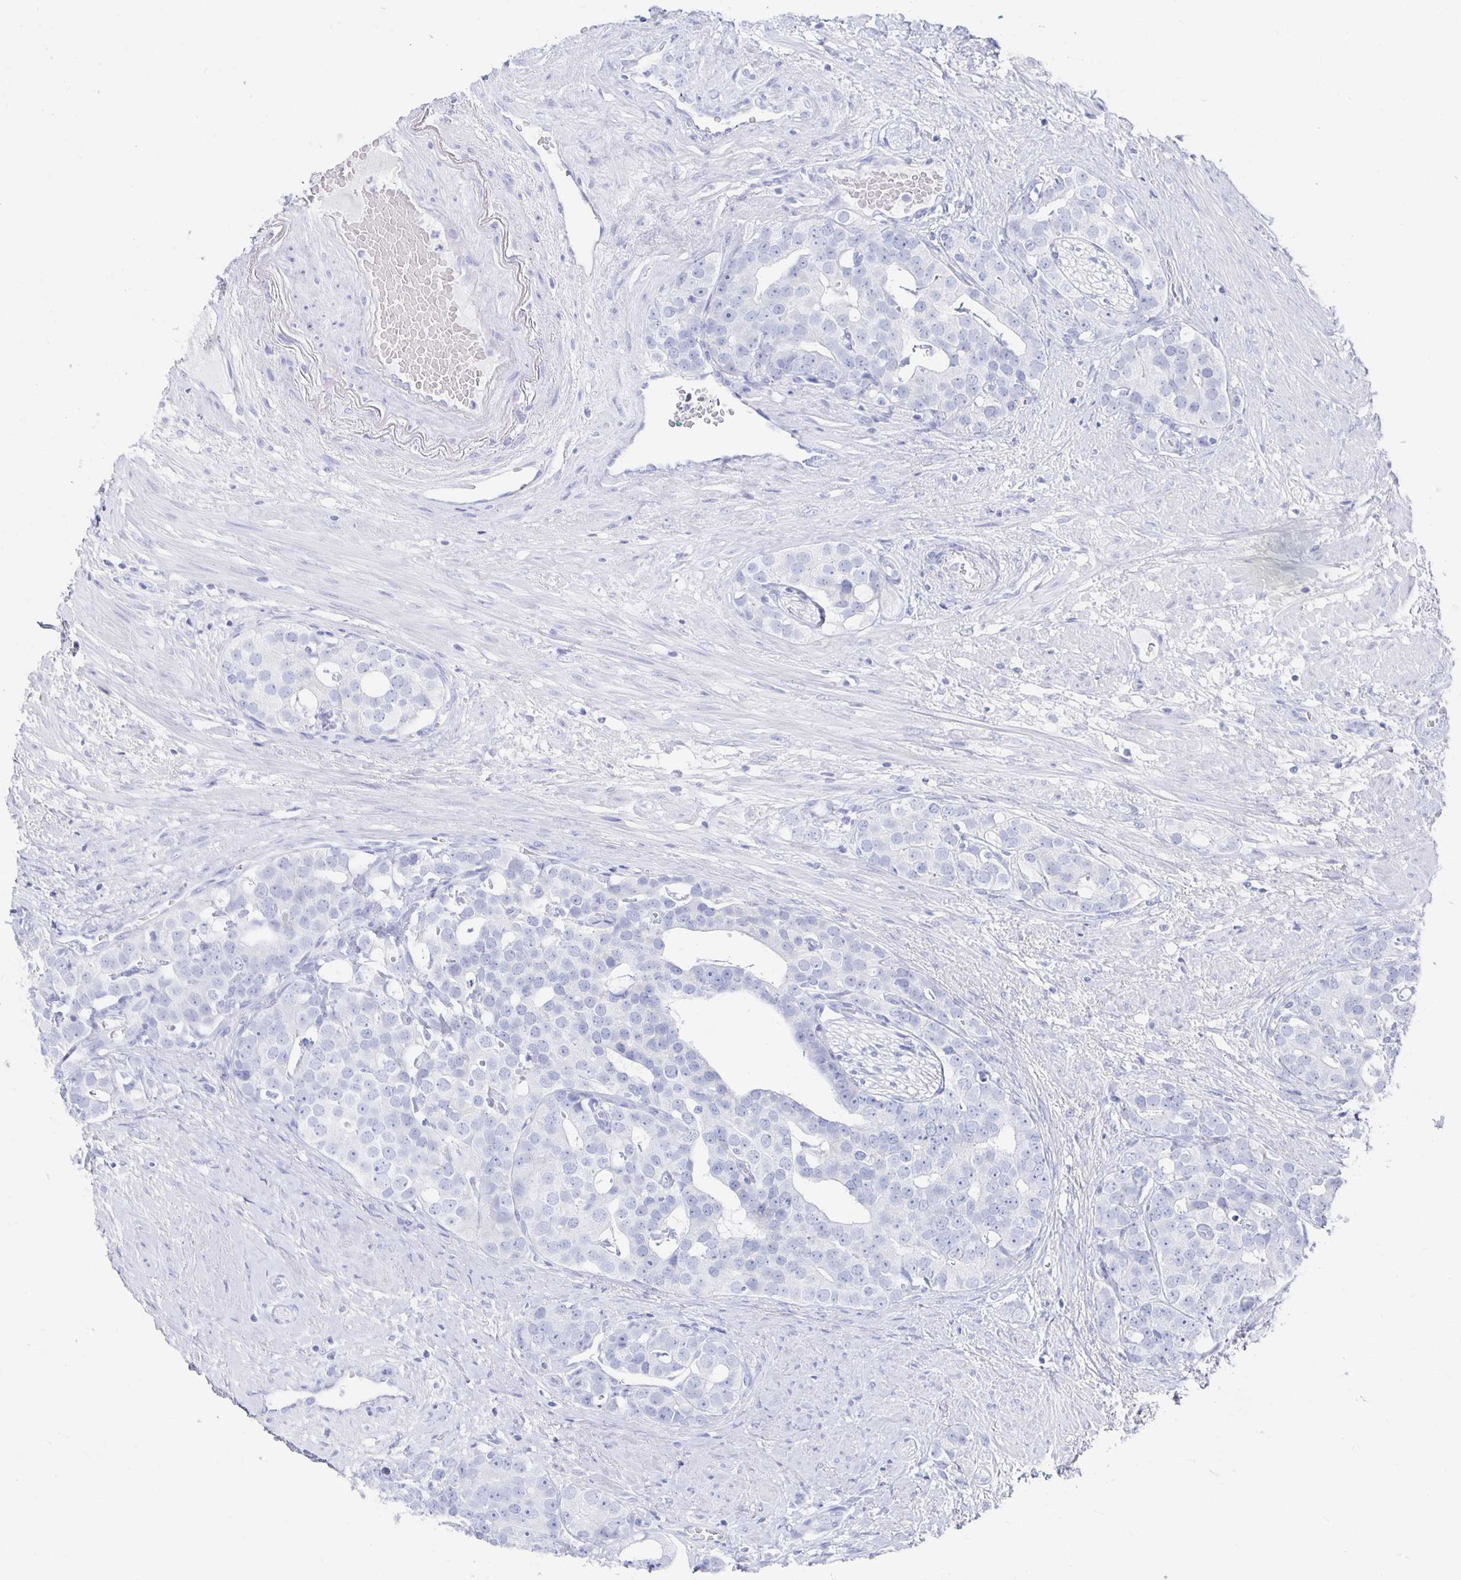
{"staining": {"intensity": "negative", "quantity": "none", "location": "none"}, "tissue": "prostate cancer", "cell_type": "Tumor cells", "image_type": "cancer", "snomed": [{"axis": "morphology", "description": "Adenocarcinoma, High grade"}, {"axis": "topography", "description": "Prostate"}], "caption": "A micrograph of prostate cancer (high-grade adenocarcinoma) stained for a protein demonstrates no brown staining in tumor cells.", "gene": "PRDM7", "patient": {"sex": "male", "age": 71}}